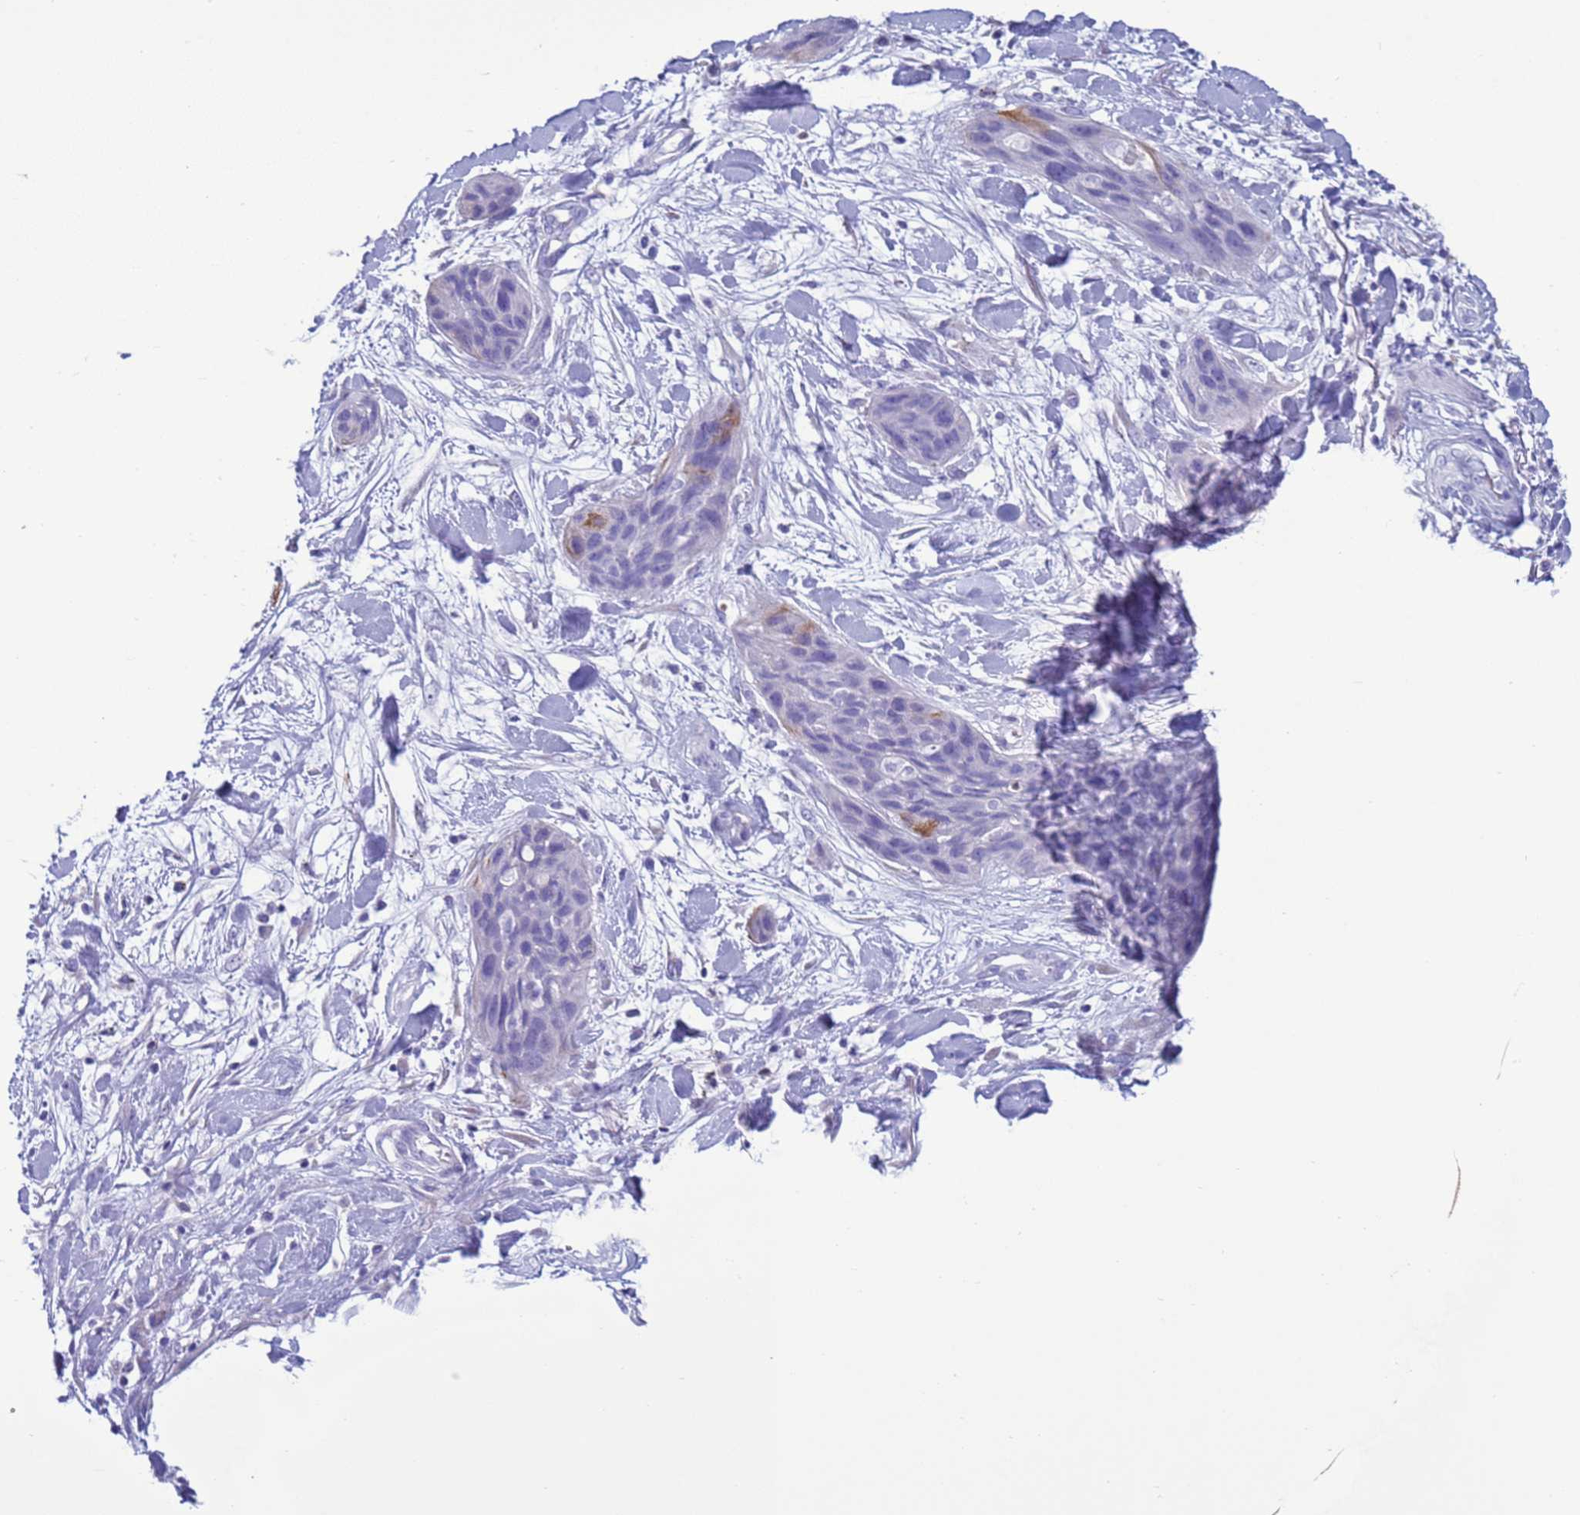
{"staining": {"intensity": "moderate", "quantity": "<25%", "location": "cytoplasmic/membranous"}, "tissue": "lung cancer", "cell_type": "Tumor cells", "image_type": "cancer", "snomed": [{"axis": "morphology", "description": "Squamous cell carcinoma, NOS"}, {"axis": "topography", "description": "Lung"}], "caption": "Immunohistochemical staining of human lung squamous cell carcinoma displays low levels of moderate cytoplasmic/membranous protein staining in about <25% of tumor cells.", "gene": "CST4", "patient": {"sex": "female", "age": 70}}